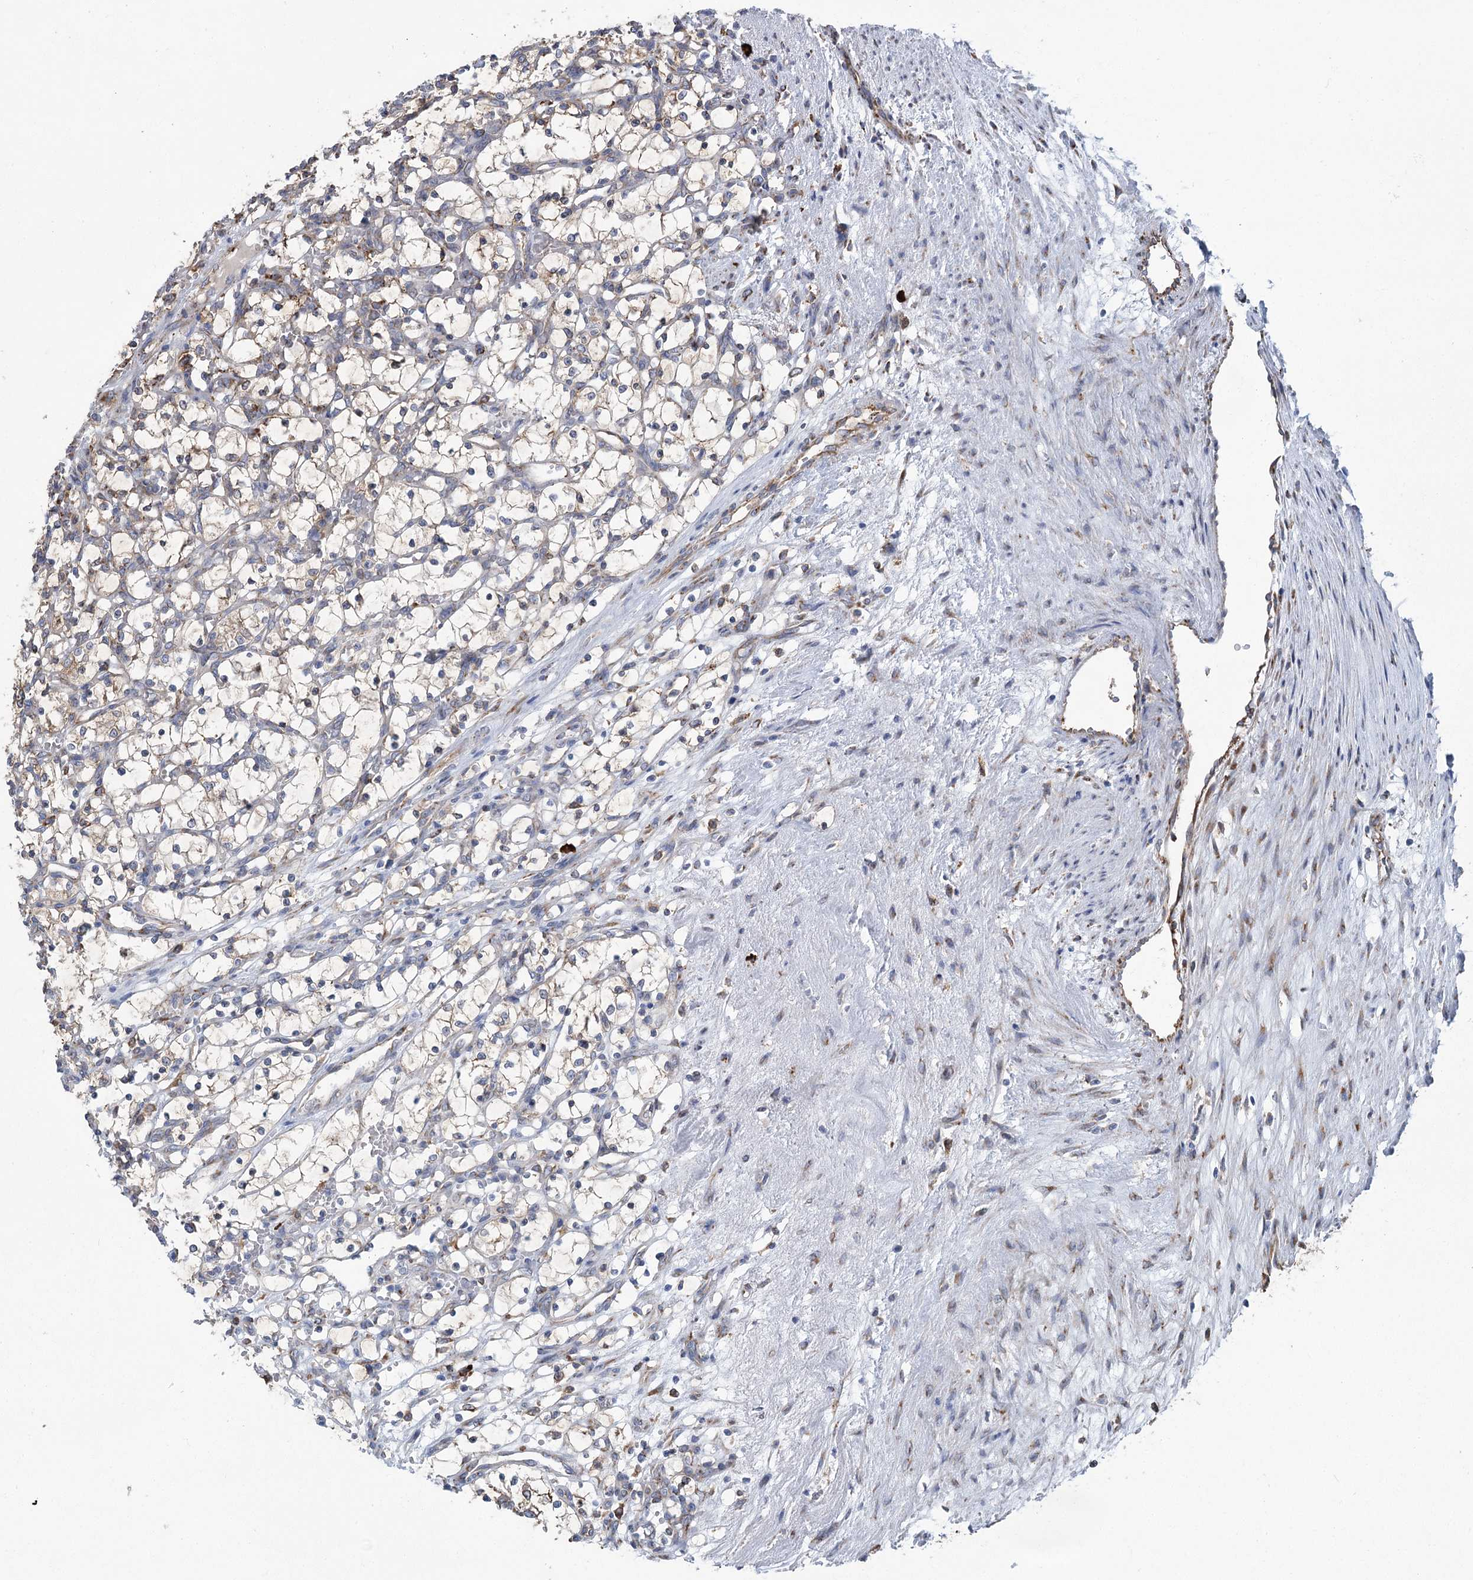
{"staining": {"intensity": "weak", "quantity": "<25%", "location": "cytoplasmic/membranous"}, "tissue": "renal cancer", "cell_type": "Tumor cells", "image_type": "cancer", "snomed": [{"axis": "morphology", "description": "Adenocarcinoma, NOS"}, {"axis": "topography", "description": "Kidney"}], "caption": "Adenocarcinoma (renal) was stained to show a protein in brown. There is no significant staining in tumor cells. (Brightfield microscopy of DAB immunohistochemistry at high magnification).", "gene": "METTL24", "patient": {"sex": "female", "age": 69}}